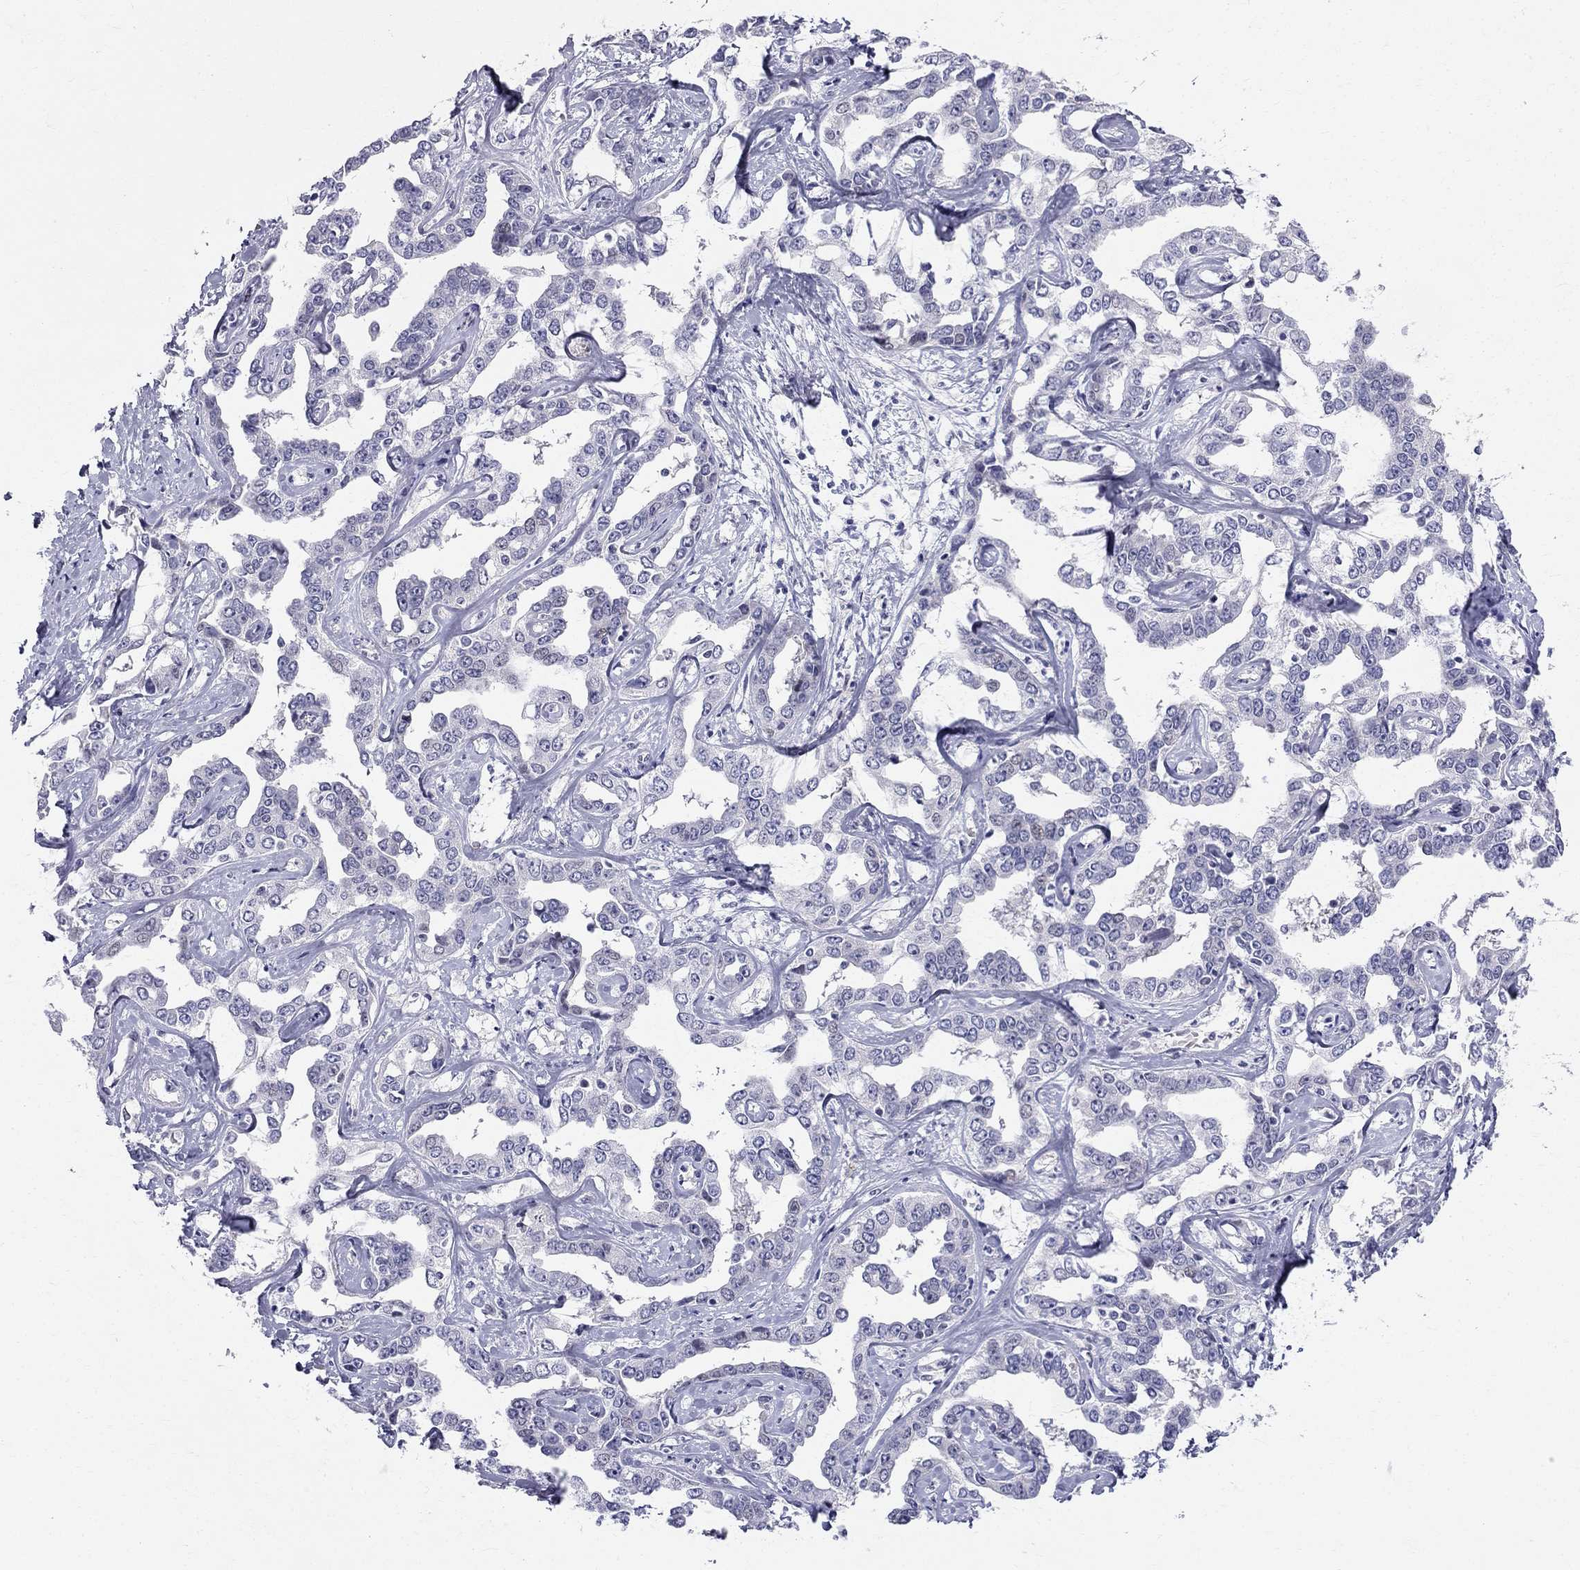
{"staining": {"intensity": "negative", "quantity": "none", "location": "none"}, "tissue": "liver cancer", "cell_type": "Tumor cells", "image_type": "cancer", "snomed": [{"axis": "morphology", "description": "Cholangiocarcinoma"}, {"axis": "topography", "description": "Liver"}], "caption": "High power microscopy image of an IHC image of liver cholangiocarcinoma, revealing no significant expression in tumor cells.", "gene": "BAG5", "patient": {"sex": "male", "age": 59}}